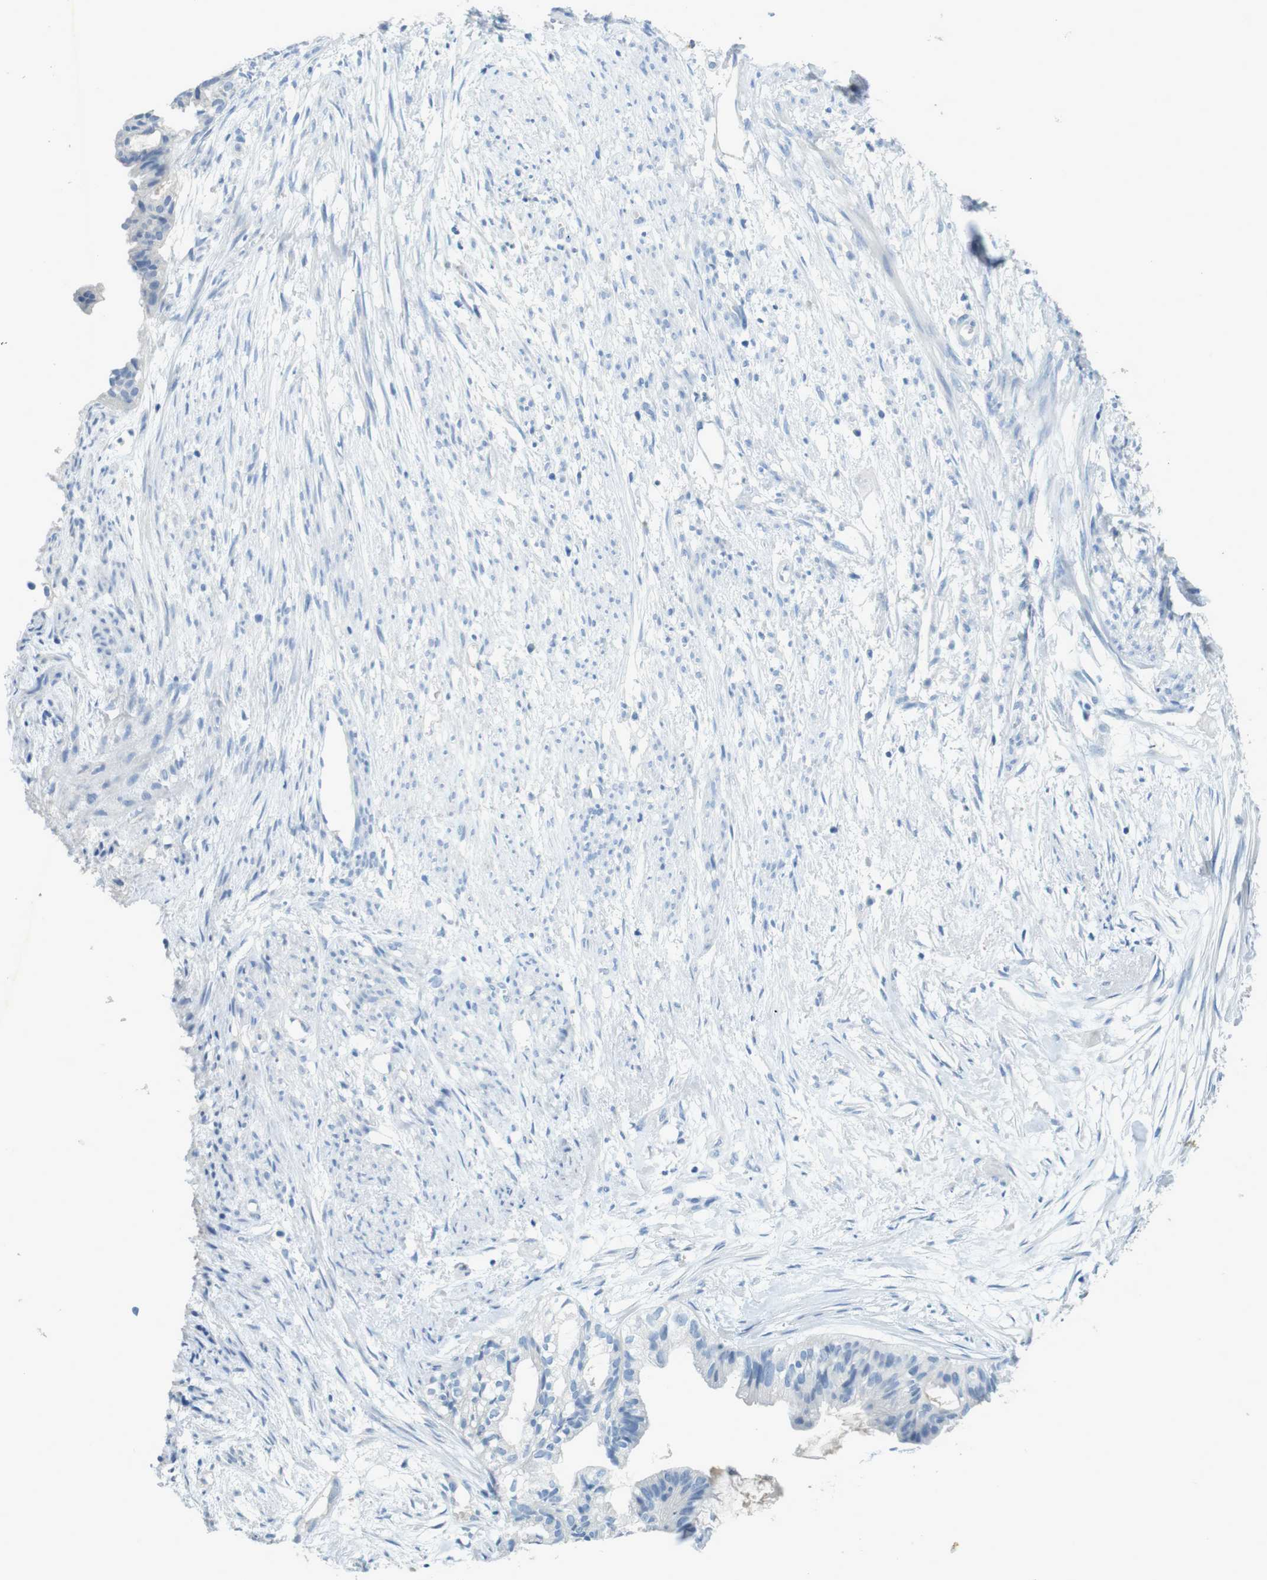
{"staining": {"intensity": "negative", "quantity": "none", "location": "none"}, "tissue": "cervical cancer", "cell_type": "Tumor cells", "image_type": "cancer", "snomed": [{"axis": "morphology", "description": "Normal tissue, NOS"}, {"axis": "morphology", "description": "Adenocarcinoma, NOS"}, {"axis": "topography", "description": "Cervix"}, {"axis": "topography", "description": "Endometrium"}], "caption": "A high-resolution photomicrograph shows IHC staining of cervical adenocarcinoma, which exhibits no significant expression in tumor cells.", "gene": "CD320", "patient": {"sex": "female", "age": 86}}